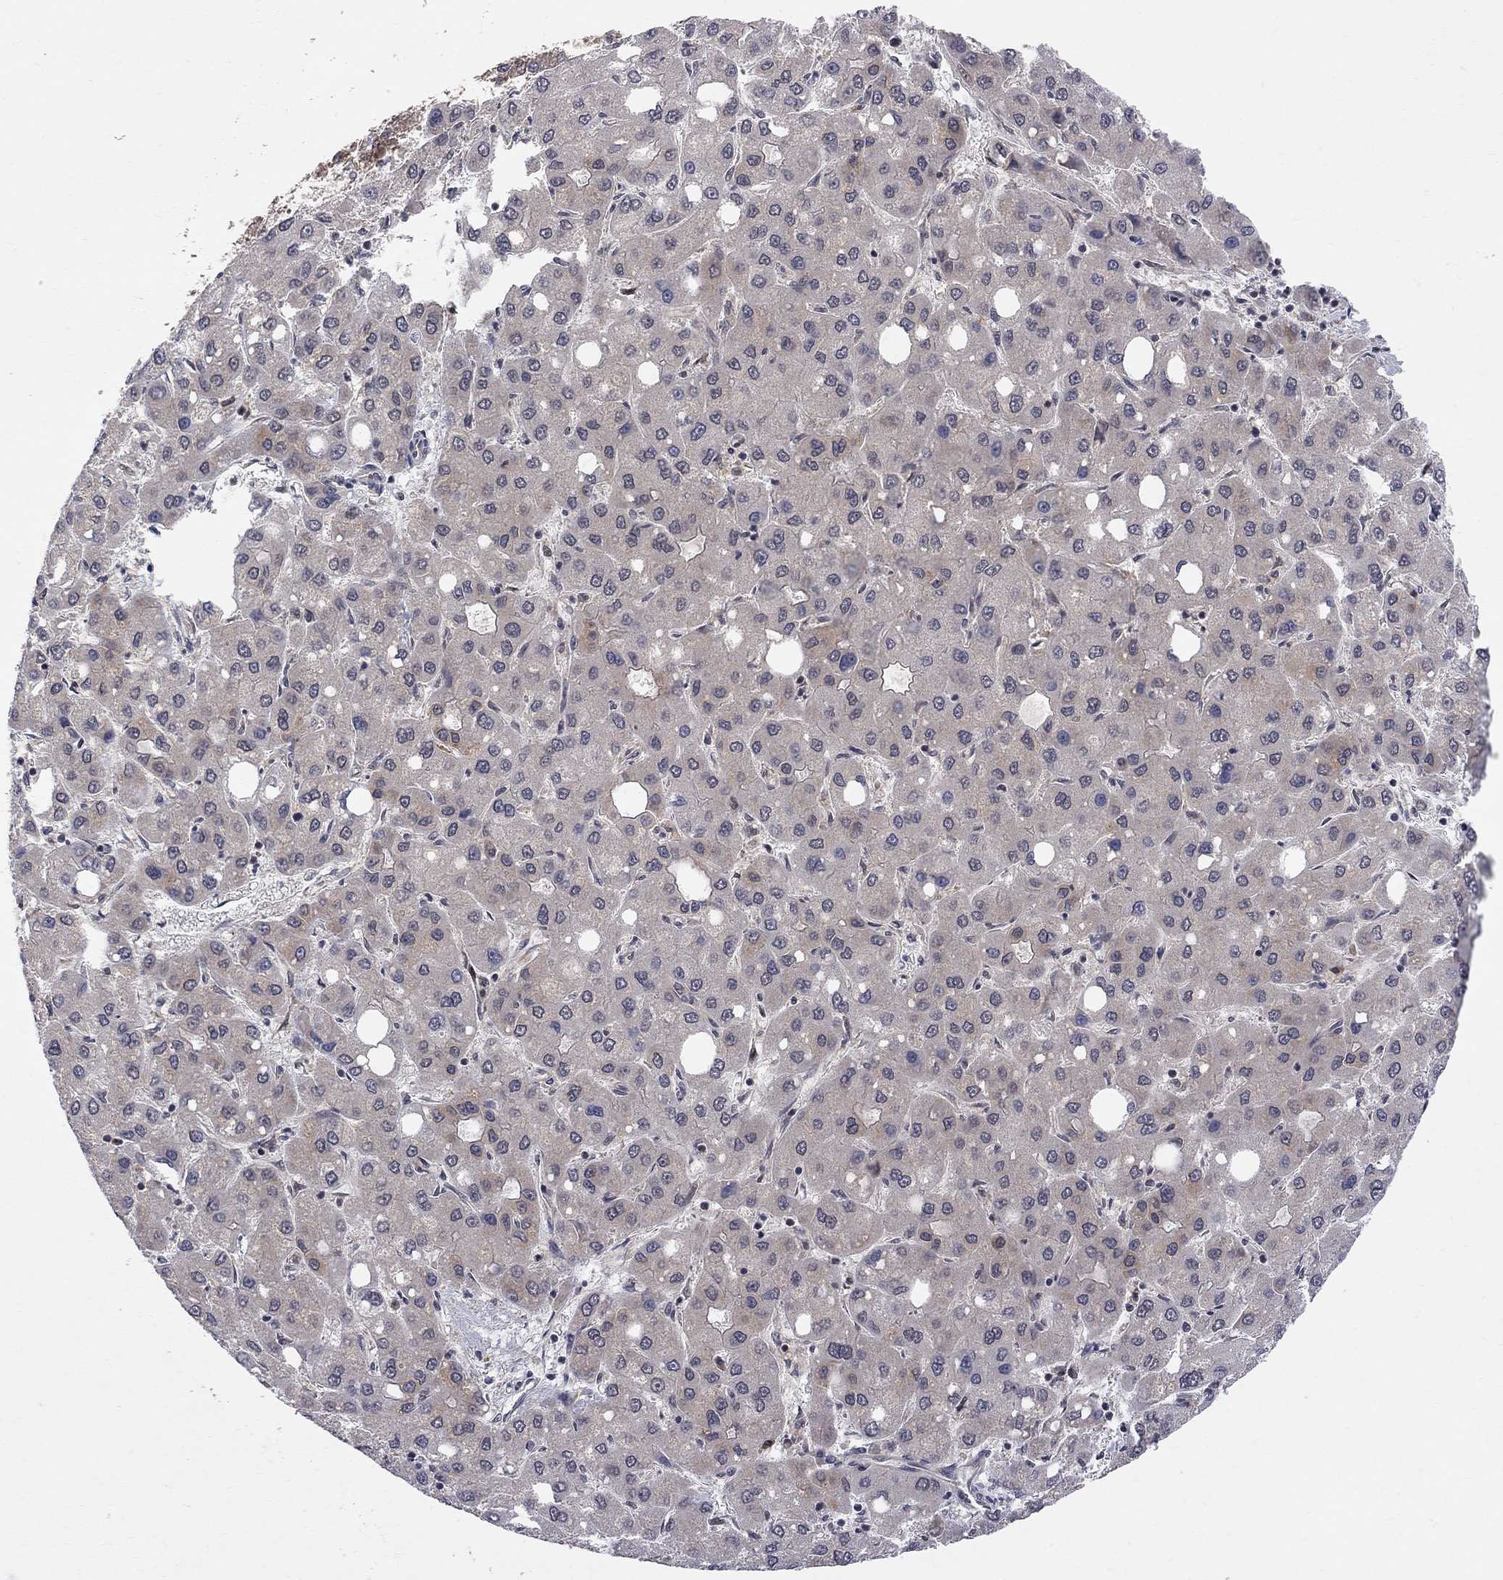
{"staining": {"intensity": "weak", "quantity": "25%-75%", "location": "cytoplasmic/membranous"}, "tissue": "liver cancer", "cell_type": "Tumor cells", "image_type": "cancer", "snomed": [{"axis": "morphology", "description": "Carcinoma, Hepatocellular, NOS"}, {"axis": "topography", "description": "Liver"}], "caption": "Approximately 25%-75% of tumor cells in human liver cancer demonstrate weak cytoplasmic/membranous protein positivity as visualized by brown immunohistochemical staining.", "gene": "CNOT11", "patient": {"sex": "male", "age": 73}}